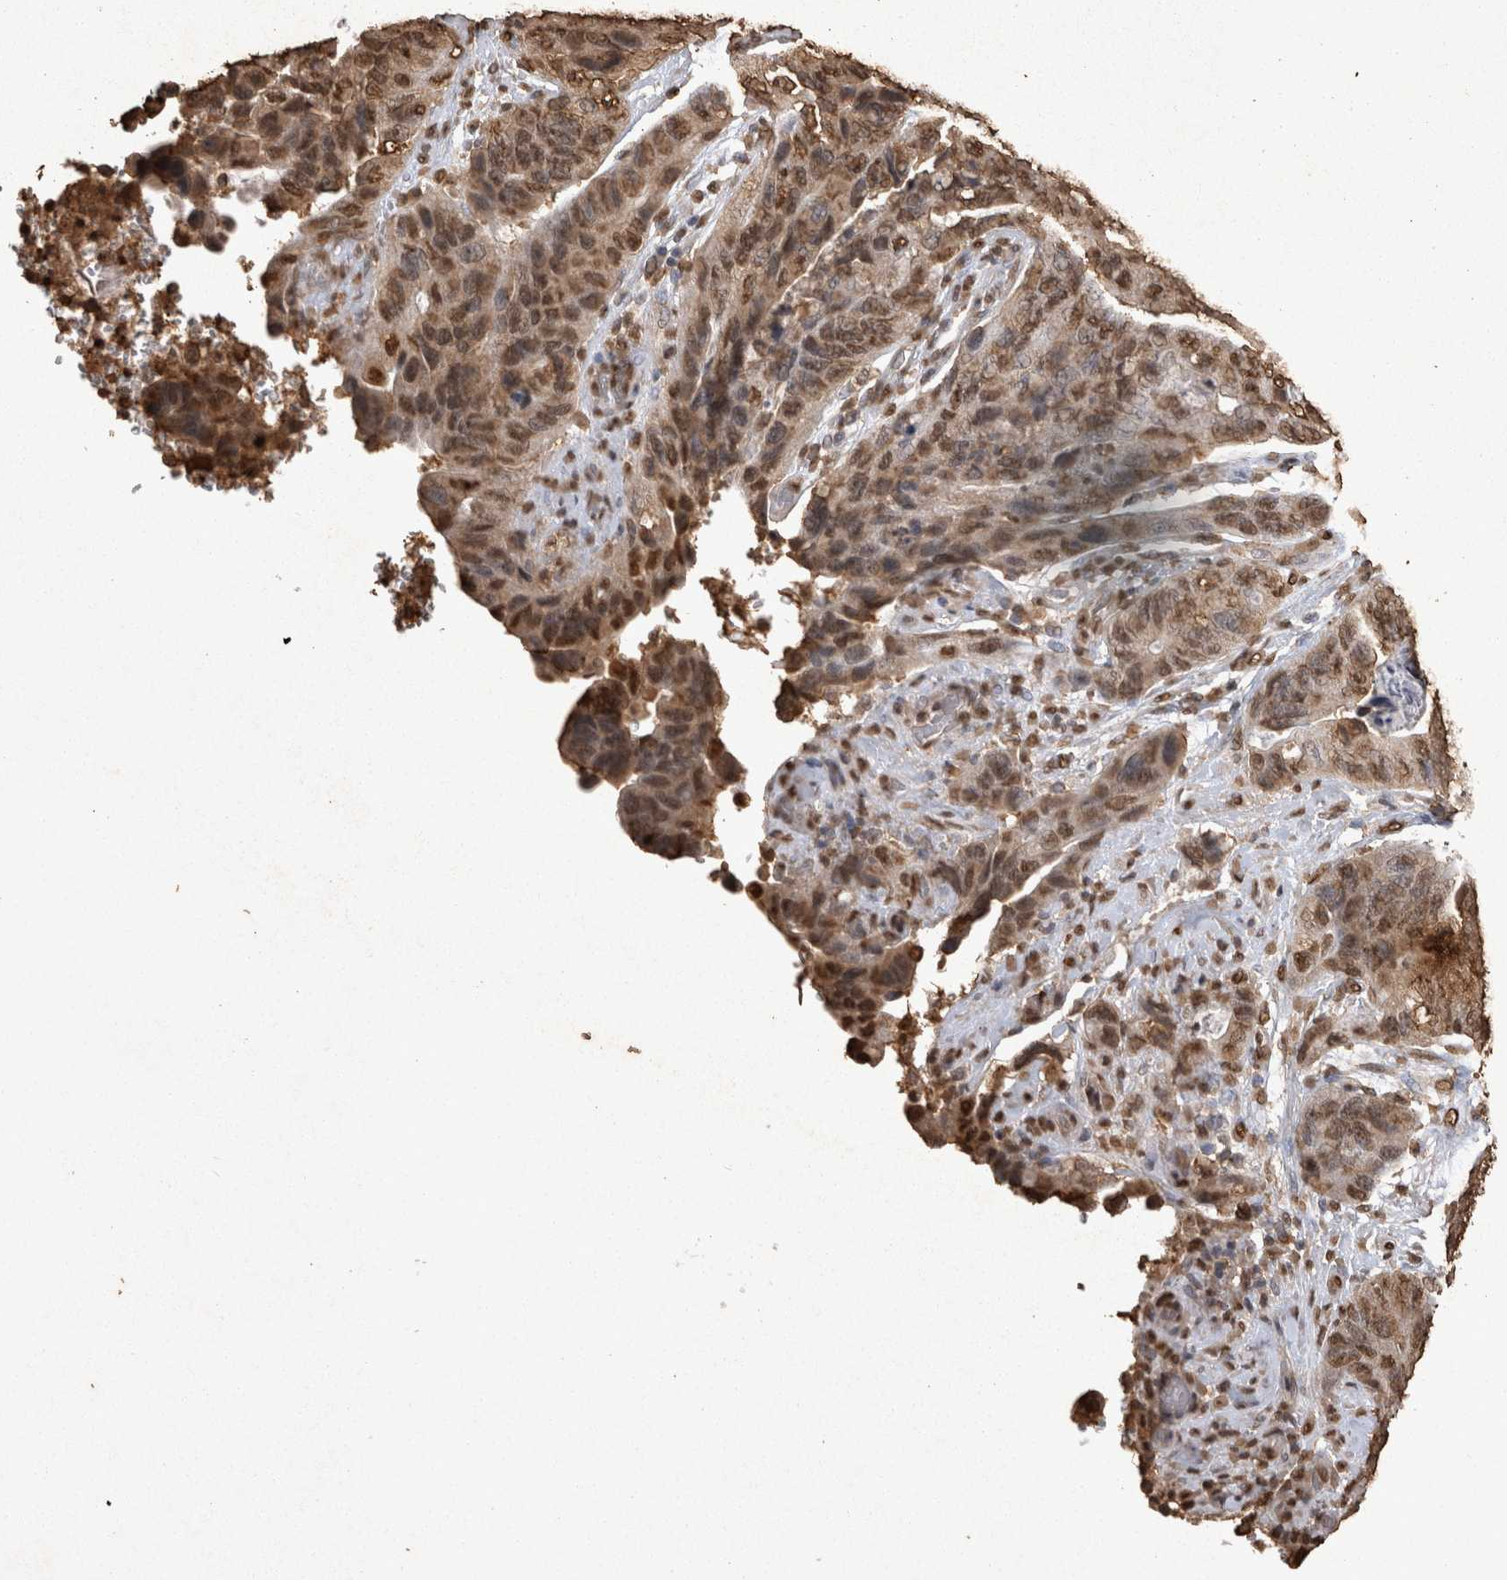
{"staining": {"intensity": "moderate", "quantity": ">75%", "location": "nuclear"}, "tissue": "stomach cancer", "cell_type": "Tumor cells", "image_type": "cancer", "snomed": [{"axis": "morphology", "description": "Adenocarcinoma, NOS"}, {"axis": "topography", "description": "Stomach"}], "caption": "A histopathology image of stomach cancer stained for a protein exhibits moderate nuclear brown staining in tumor cells.", "gene": "OAS2", "patient": {"sex": "female", "age": 89}}